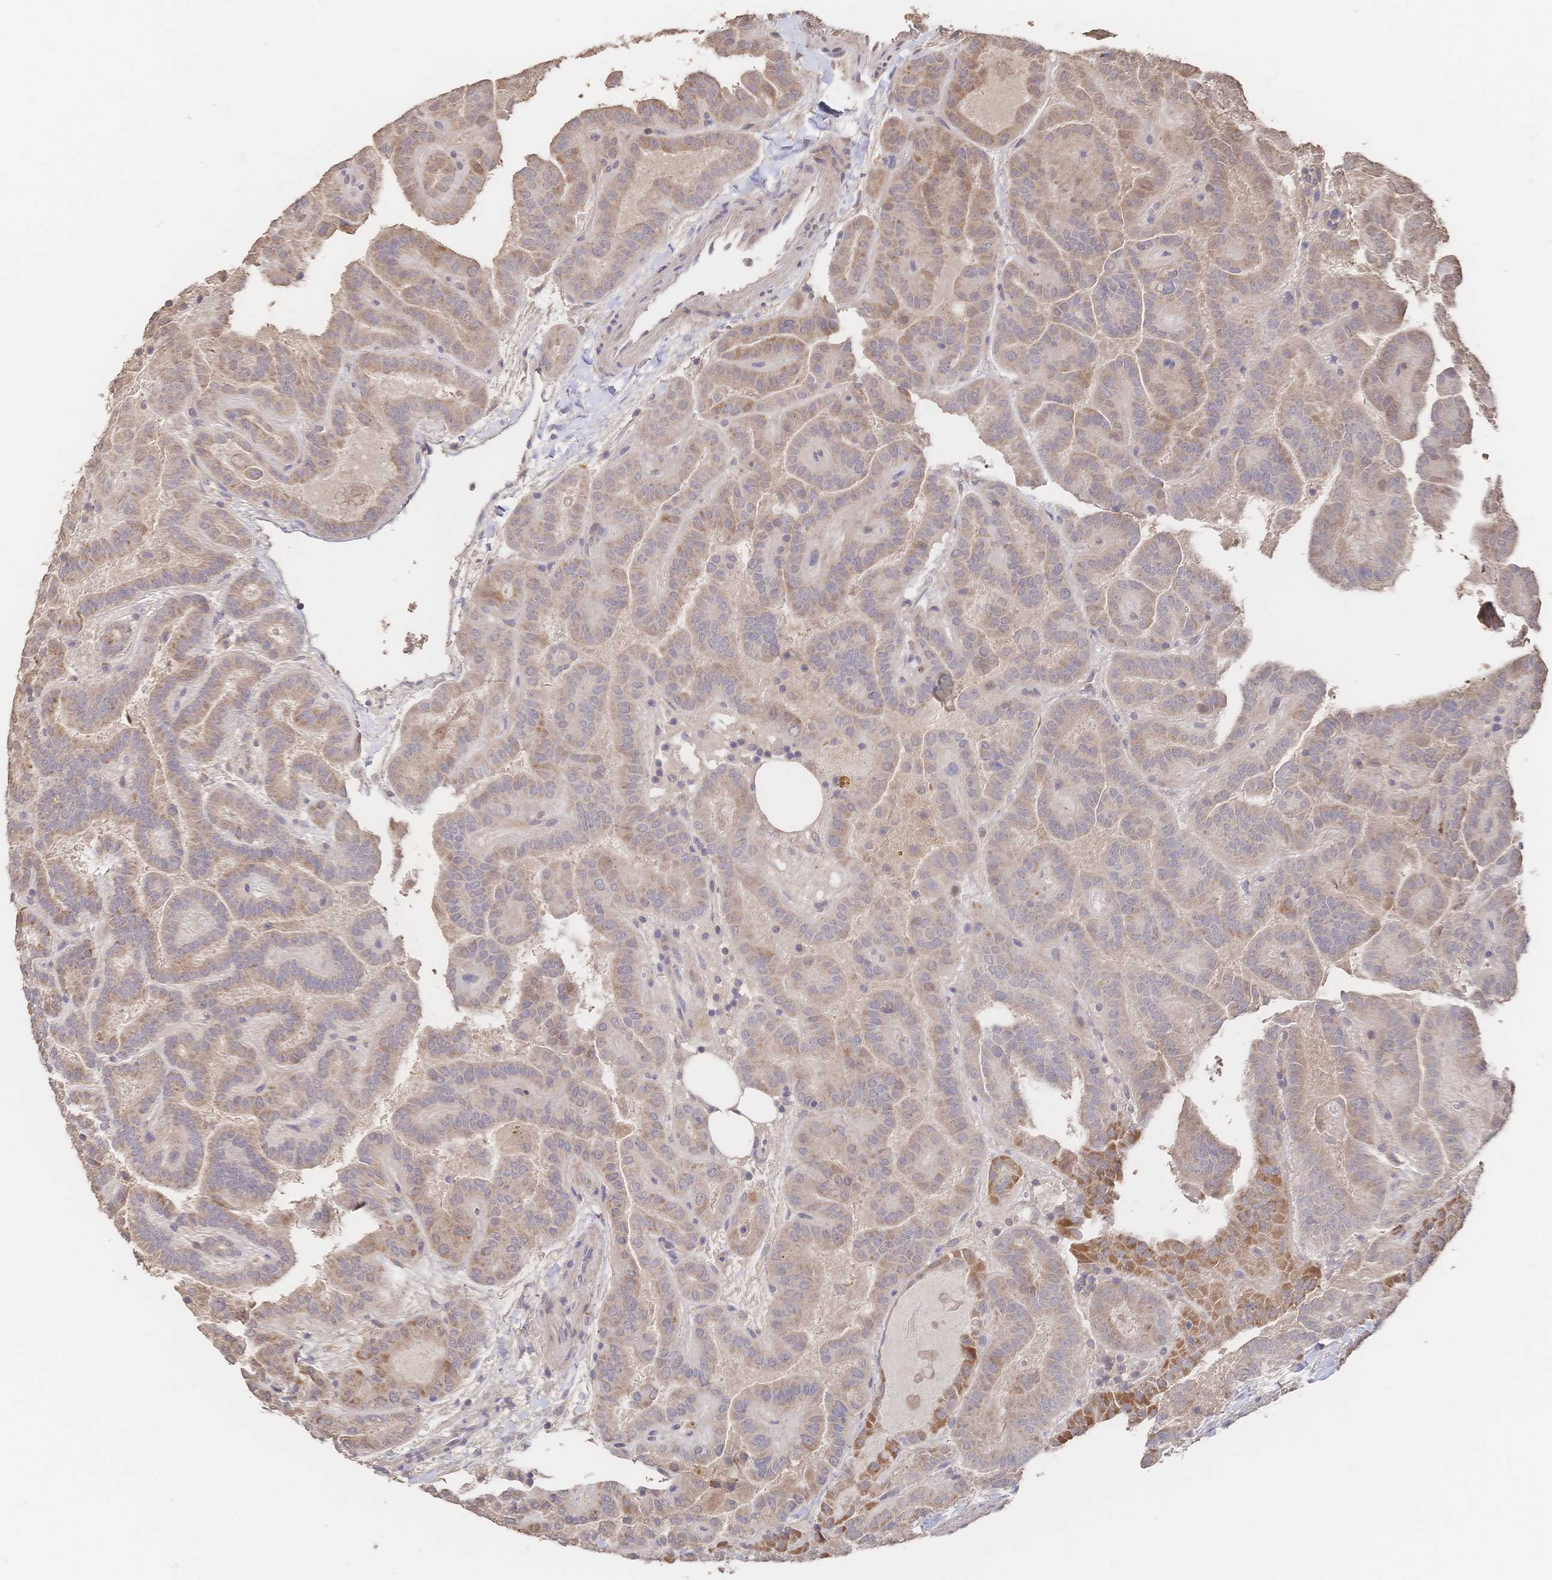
{"staining": {"intensity": "moderate", "quantity": "25%-75%", "location": "cytoplasmic/membranous"}, "tissue": "thyroid cancer", "cell_type": "Tumor cells", "image_type": "cancer", "snomed": [{"axis": "morphology", "description": "Papillary adenocarcinoma, NOS"}, {"axis": "topography", "description": "Thyroid gland"}], "caption": "Immunohistochemistry (IHC) (DAB (3,3'-diaminobenzidine)) staining of human thyroid cancer (papillary adenocarcinoma) shows moderate cytoplasmic/membranous protein expression in approximately 25%-75% of tumor cells.", "gene": "DNAJA4", "patient": {"sex": "female", "age": 46}}